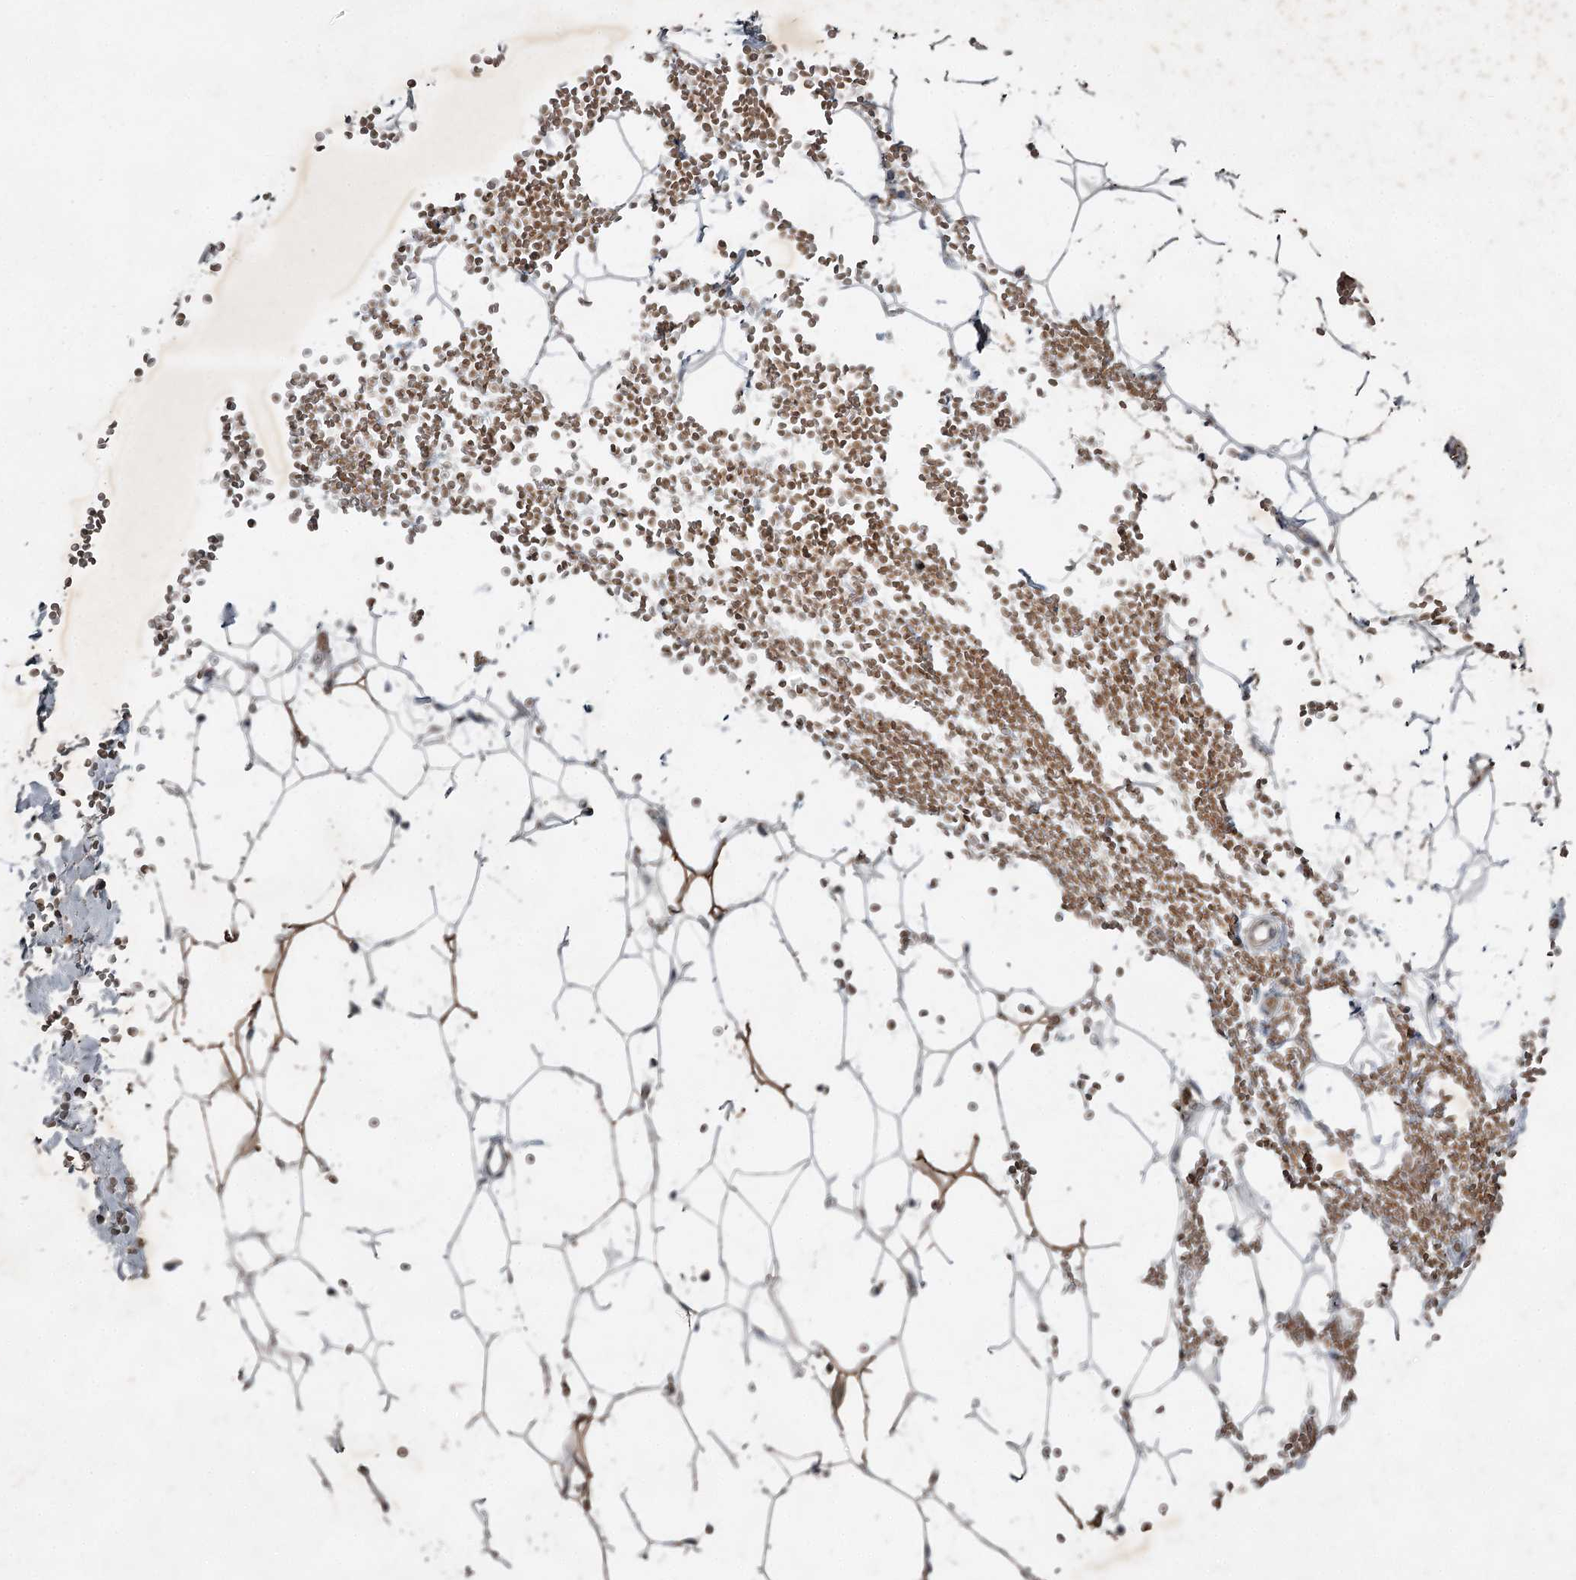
{"staining": {"intensity": "moderate", "quantity": ">75%", "location": "cytoplasmic/membranous"}, "tissue": "adipose tissue", "cell_type": "Adipocytes", "image_type": "normal", "snomed": [{"axis": "morphology", "description": "Normal tissue, NOS"}, {"axis": "topography", "description": "Breast"}], "caption": "Protein expression analysis of benign human adipose tissue reveals moderate cytoplasmic/membranous staining in about >75% of adipocytes. The staining was performed using DAB to visualize the protein expression in brown, while the nuclei were stained in blue with hematoxylin (Magnification: 20x).", "gene": "SLC39A8", "patient": {"sex": "female", "age": 23}}